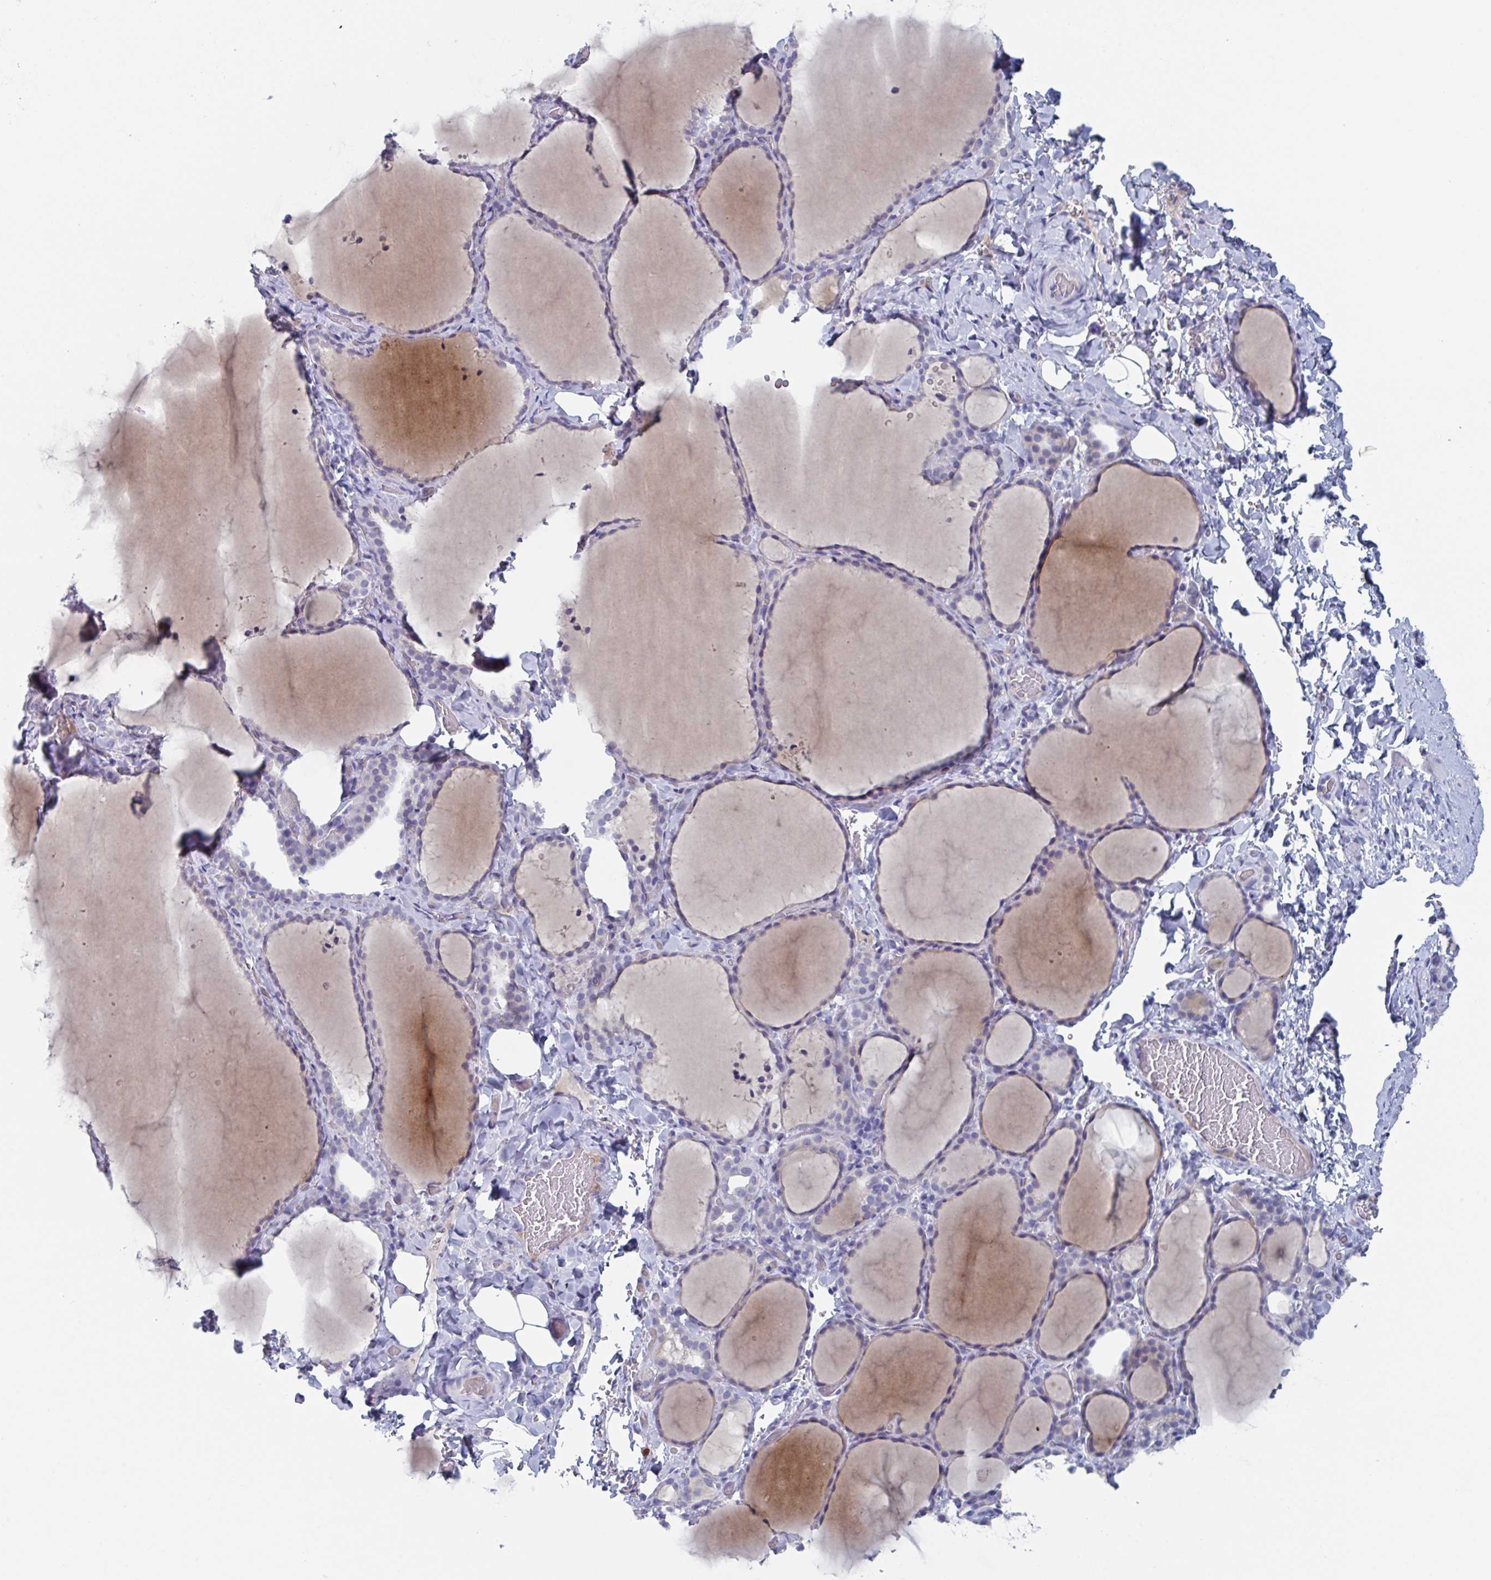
{"staining": {"intensity": "negative", "quantity": "none", "location": "none"}, "tissue": "thyroid gland", "cell_type": "Glandular cells", "image_type": "normal", "snomed": [{"axis": "morphology", "description": "Normal tissue, NOS"}, {"axis": "topography", "description": "Thyroid gland"}], "caption": "Immunohistochemistry (IHC) photomicrograph of unremarkable human thyroid gland stained for a protein (brown), which demonstrates no staining in glandular cells.", "gene": "NT5C3B", "patient": {"sex": "female", "age": 22}}